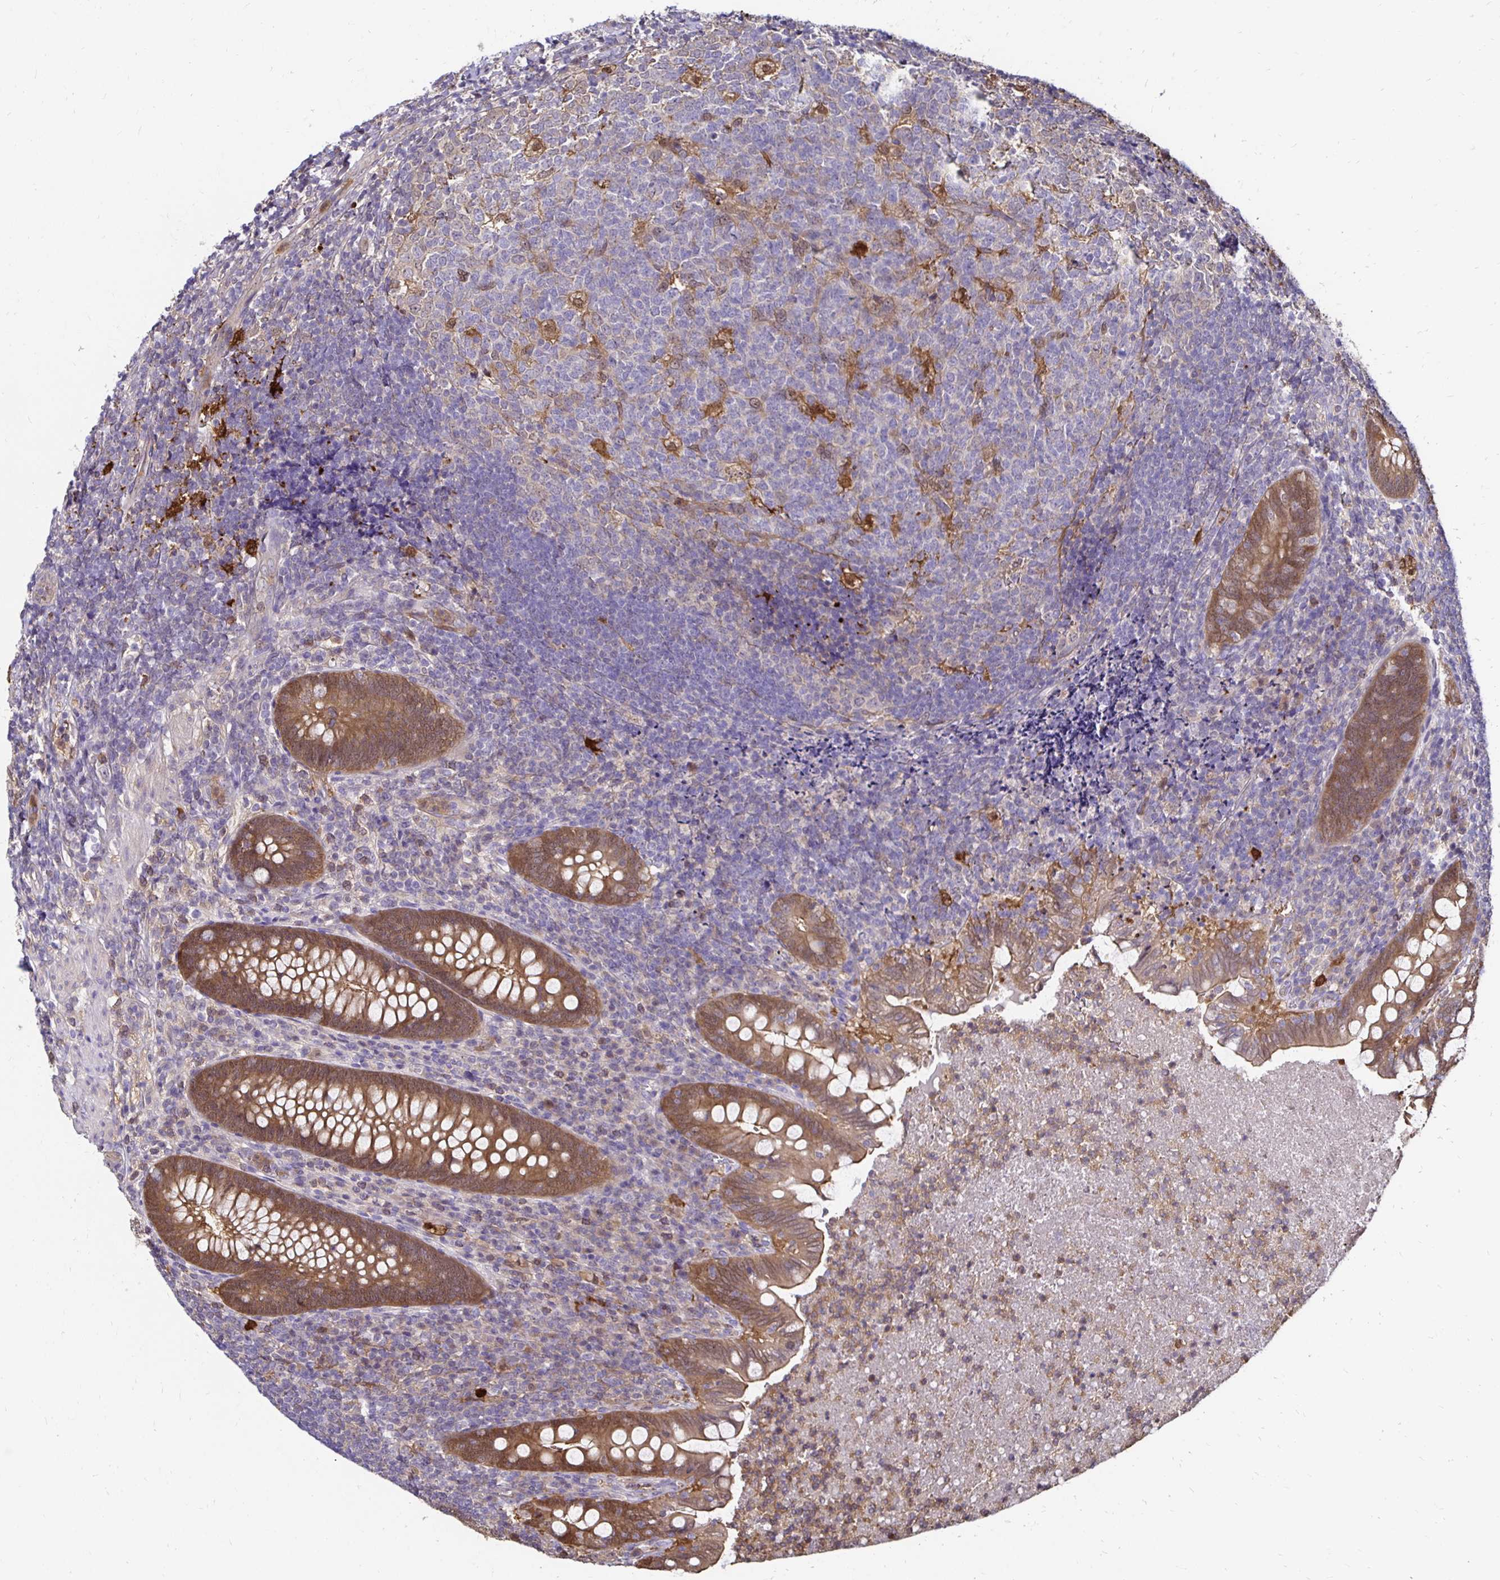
{"staining": {"intensity": "moderate", "quantity": ">75%", "location": "cytoplasmic/membranous"}, "tissue": "appendix", "cell_type": "Glandular cells", "image_type": "normal", "snomed": [{"axis": "morphology", "description": "Normal tissue, NOS"}, {"axis": "topography", "description": "Appendix"}], "caption": "Moderate cytoplasmic/membranous staining for a protein is identified in about >75% of glandular cells of benign appendix using immunohistochemistry (IHC).", "gene": "TXN", "patient": {"sex": "male", "age": 47}}